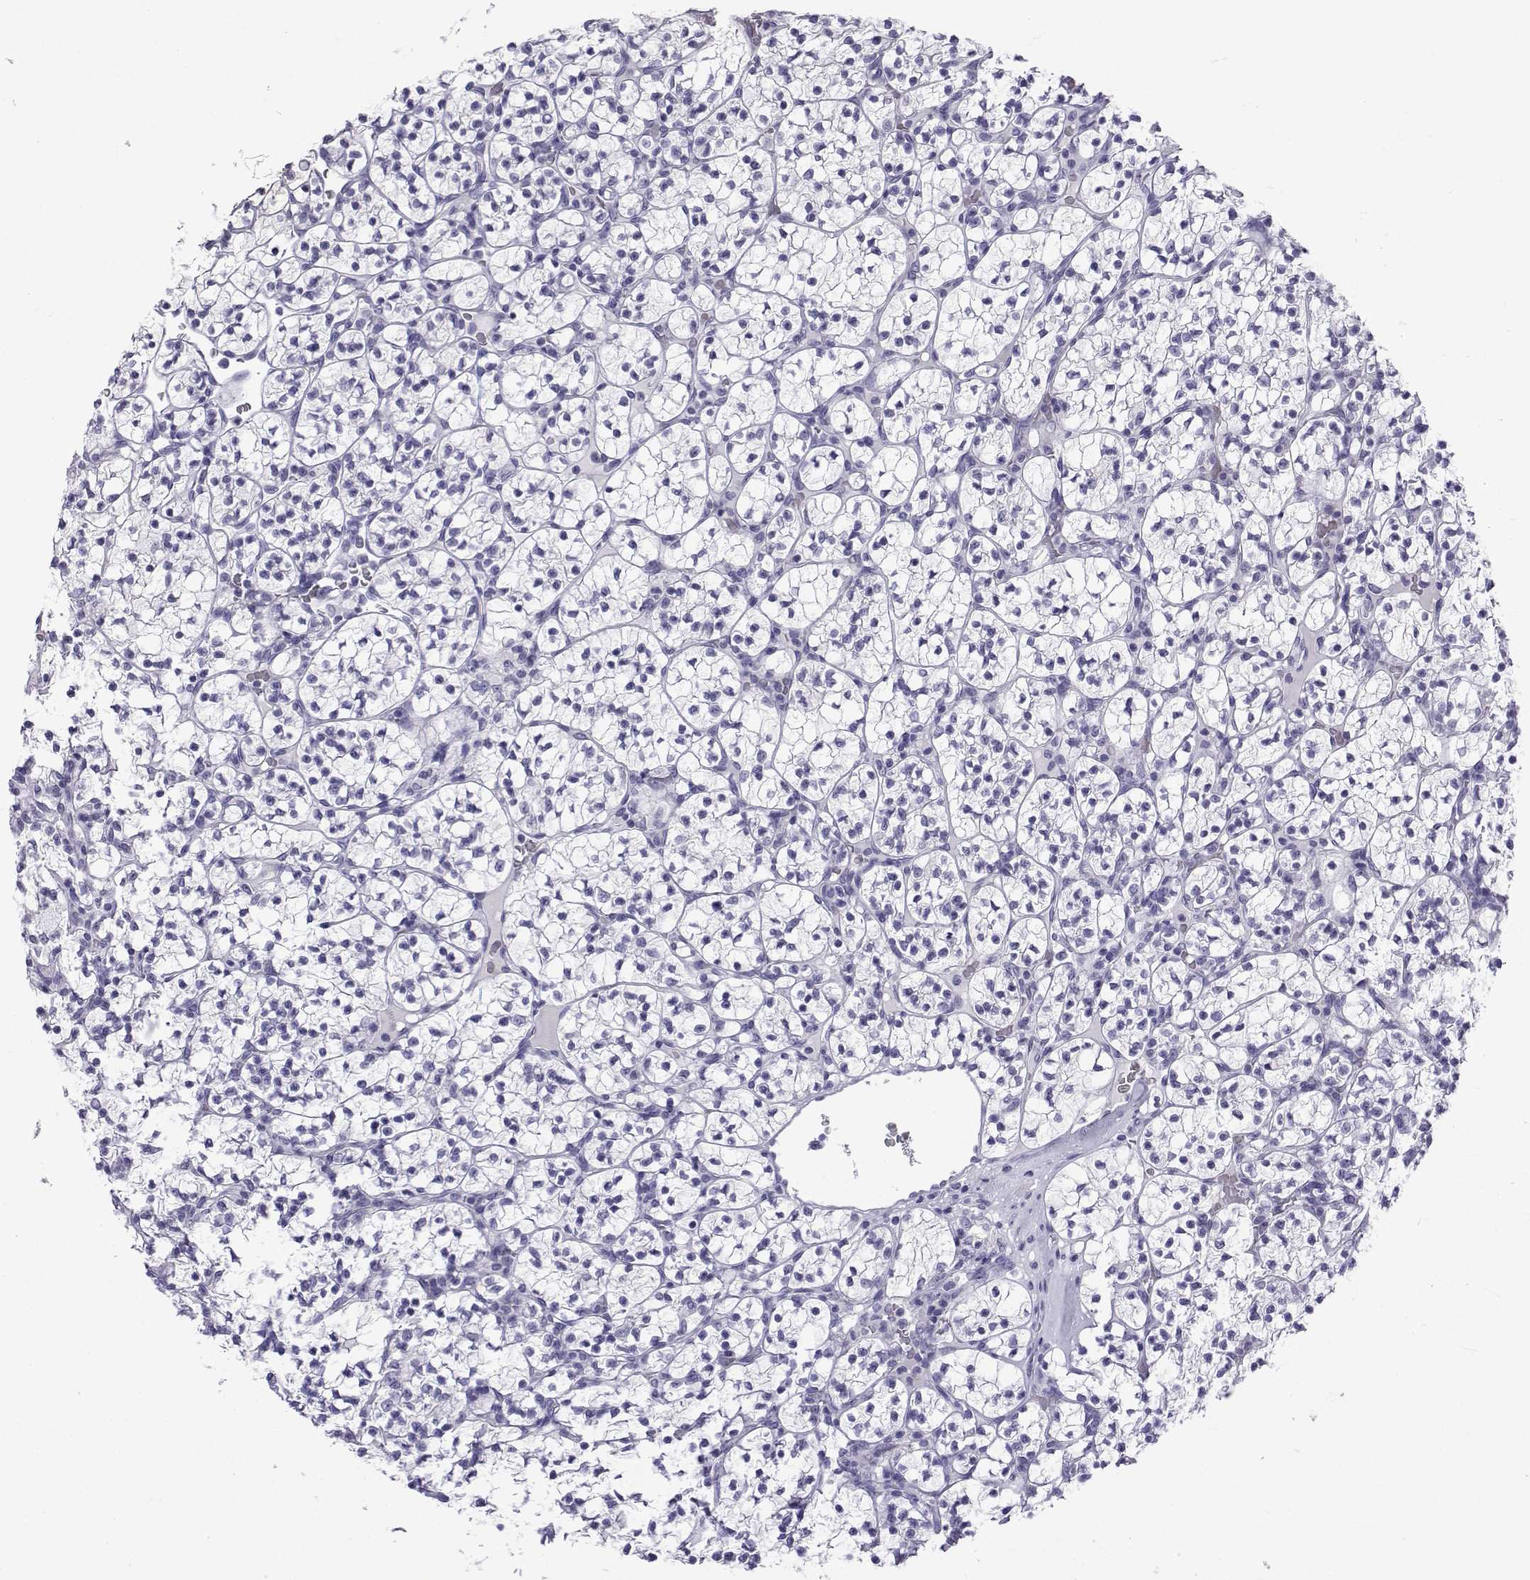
{"staining": {"intensity": "negative", "quantity": "none", "location": "none"}, "tissue": "renal cancer", "cell_type": "Tumor cells", "image_type": "cancer", "snomed": [{"axis": "morphology", "description": "Adenocarcinoma, NOS"}, {"axis": "topography", "description": "Kidney"}], "caption": "High magnification brightfield microscopy of renal adenocarcinoma stained with DAB (brown) and counterstained with hematoxylin (blue): tumor cells show no significant staining.", "gene": "ACTL7A", "patient": {"sex": "female", "age": 89}}